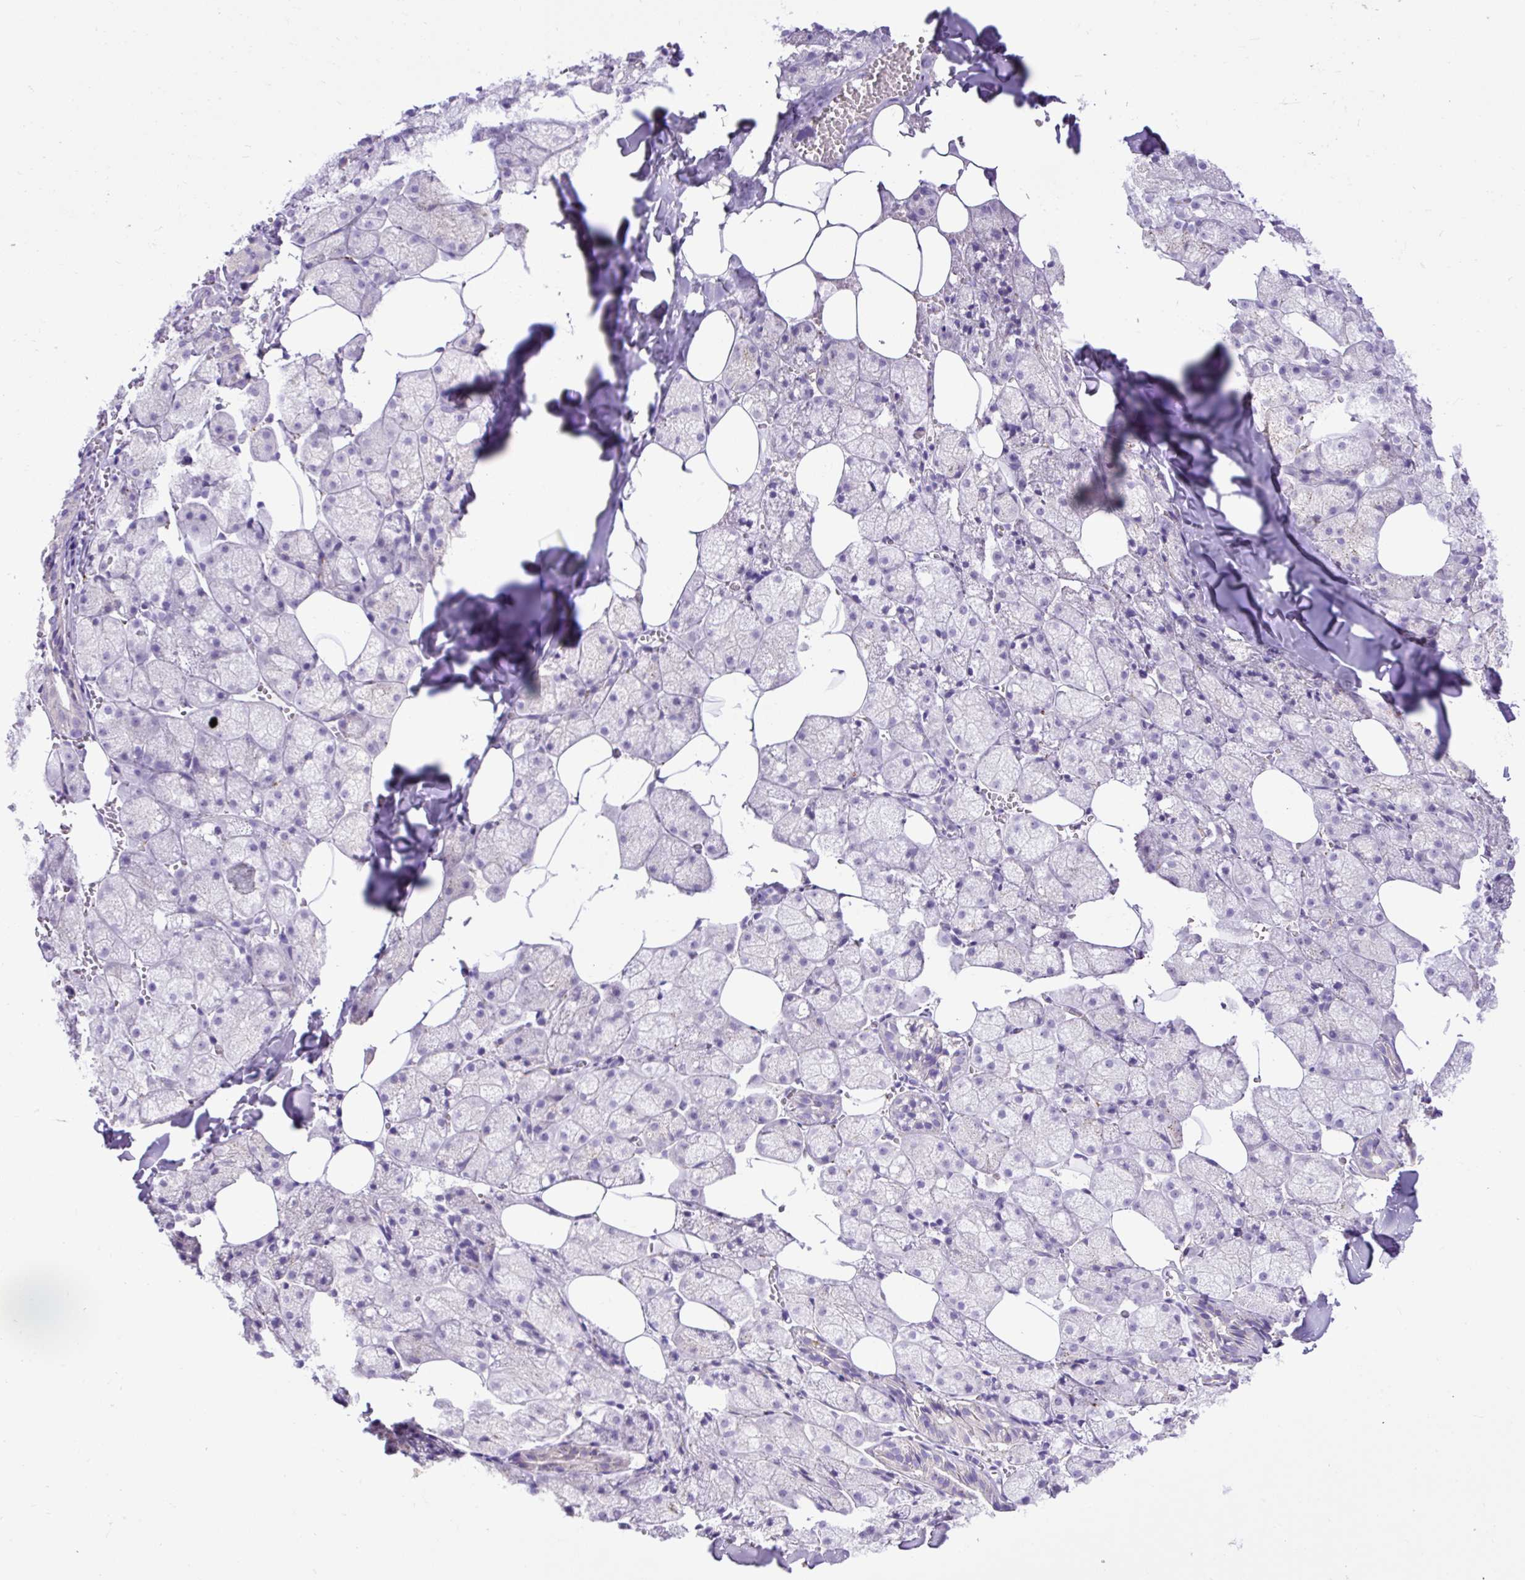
{"staining": {"intensity": "weak", "quantity": "<25%", "location": "cytoplasmic/membranous"}, "tissue": "salivary gland", "cell_type": "Glandular cells", "image_type": "normal", "snomed": [{"axis": "morphology", "description": "Normal tissue, NOS"}, {"axis": "topography", "description": "Salivary gland"}, {"axis": "topography", "description": "Peripheral nerve tissue"}], "caption": "Protein analysis of normal salivary gland displays no significant expression in glandular cells.", "gene": "SPTBN5", "patient": {"sex": "male", "age": 38}}